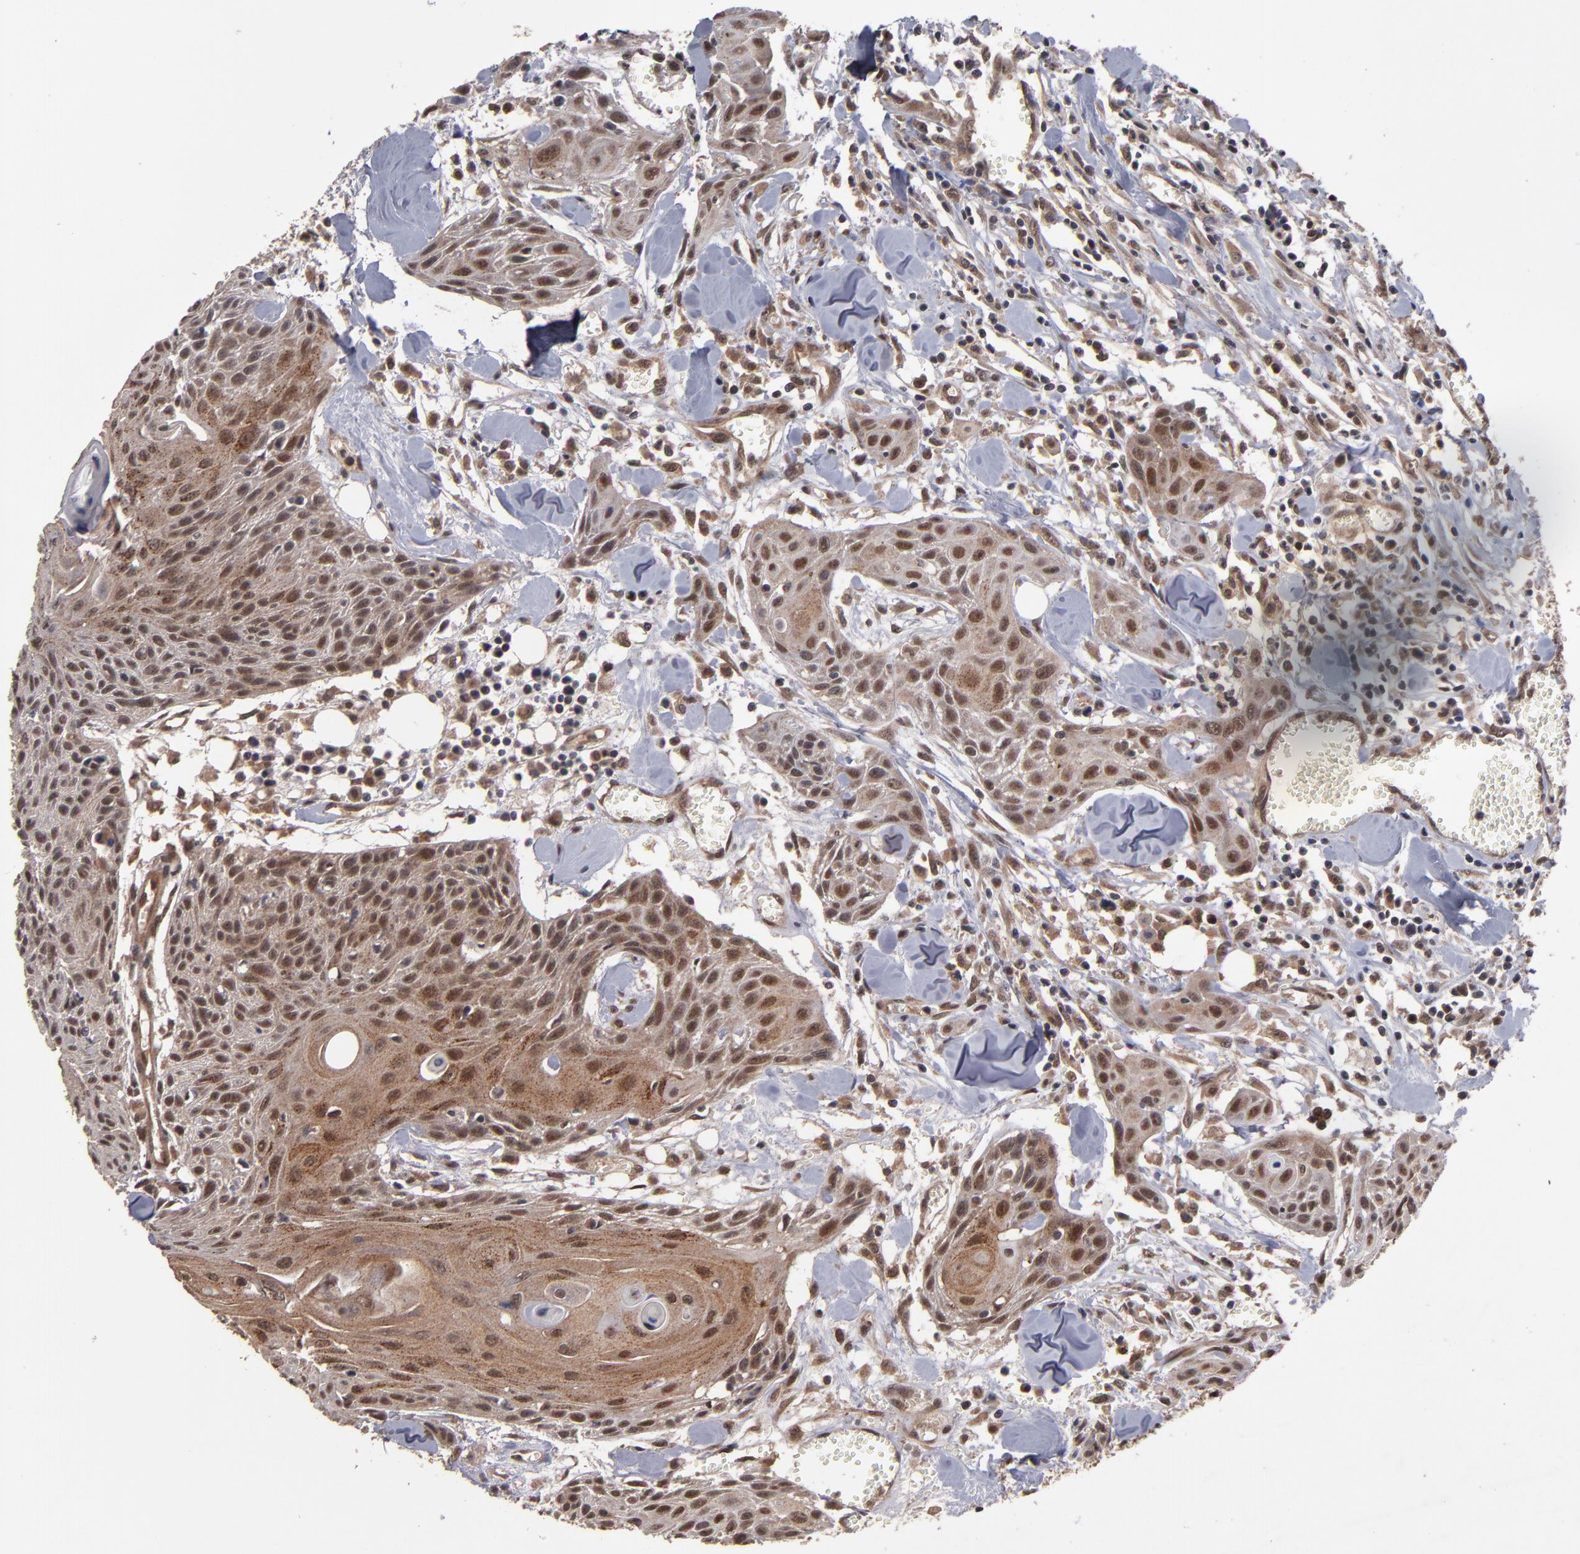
{"staining": {"intensity": "moderate", "quantity": ">75%", "location": "cytoplasmic/membranous"}, "tissue": "head and neck cancer", "cell_type": "Tumor cells", "image_type": "cancer", "snomed": [{"axis": "morphology", "description": "Squamous cell carcinoma, NOS"}, {"axis": "morphology", "description": "Squamous cell carcinoma, metastatic, NOS"}, {"axis": "topography", "description": "Lymph node"}, {"axis": "topography", "description": "Salivary gland"}, {"axis": "topography", "description": "Head-Neck"}], "caption": "Immunohistochemistry (IHC) of squamous cell carcinoma (head and neck) reveals medium levels of moderate cytoplasmic/membranous expression in approximately >75% of tumor cells.", "gene": "CUL5", "patient": {"sex": "female", "age": 74}}